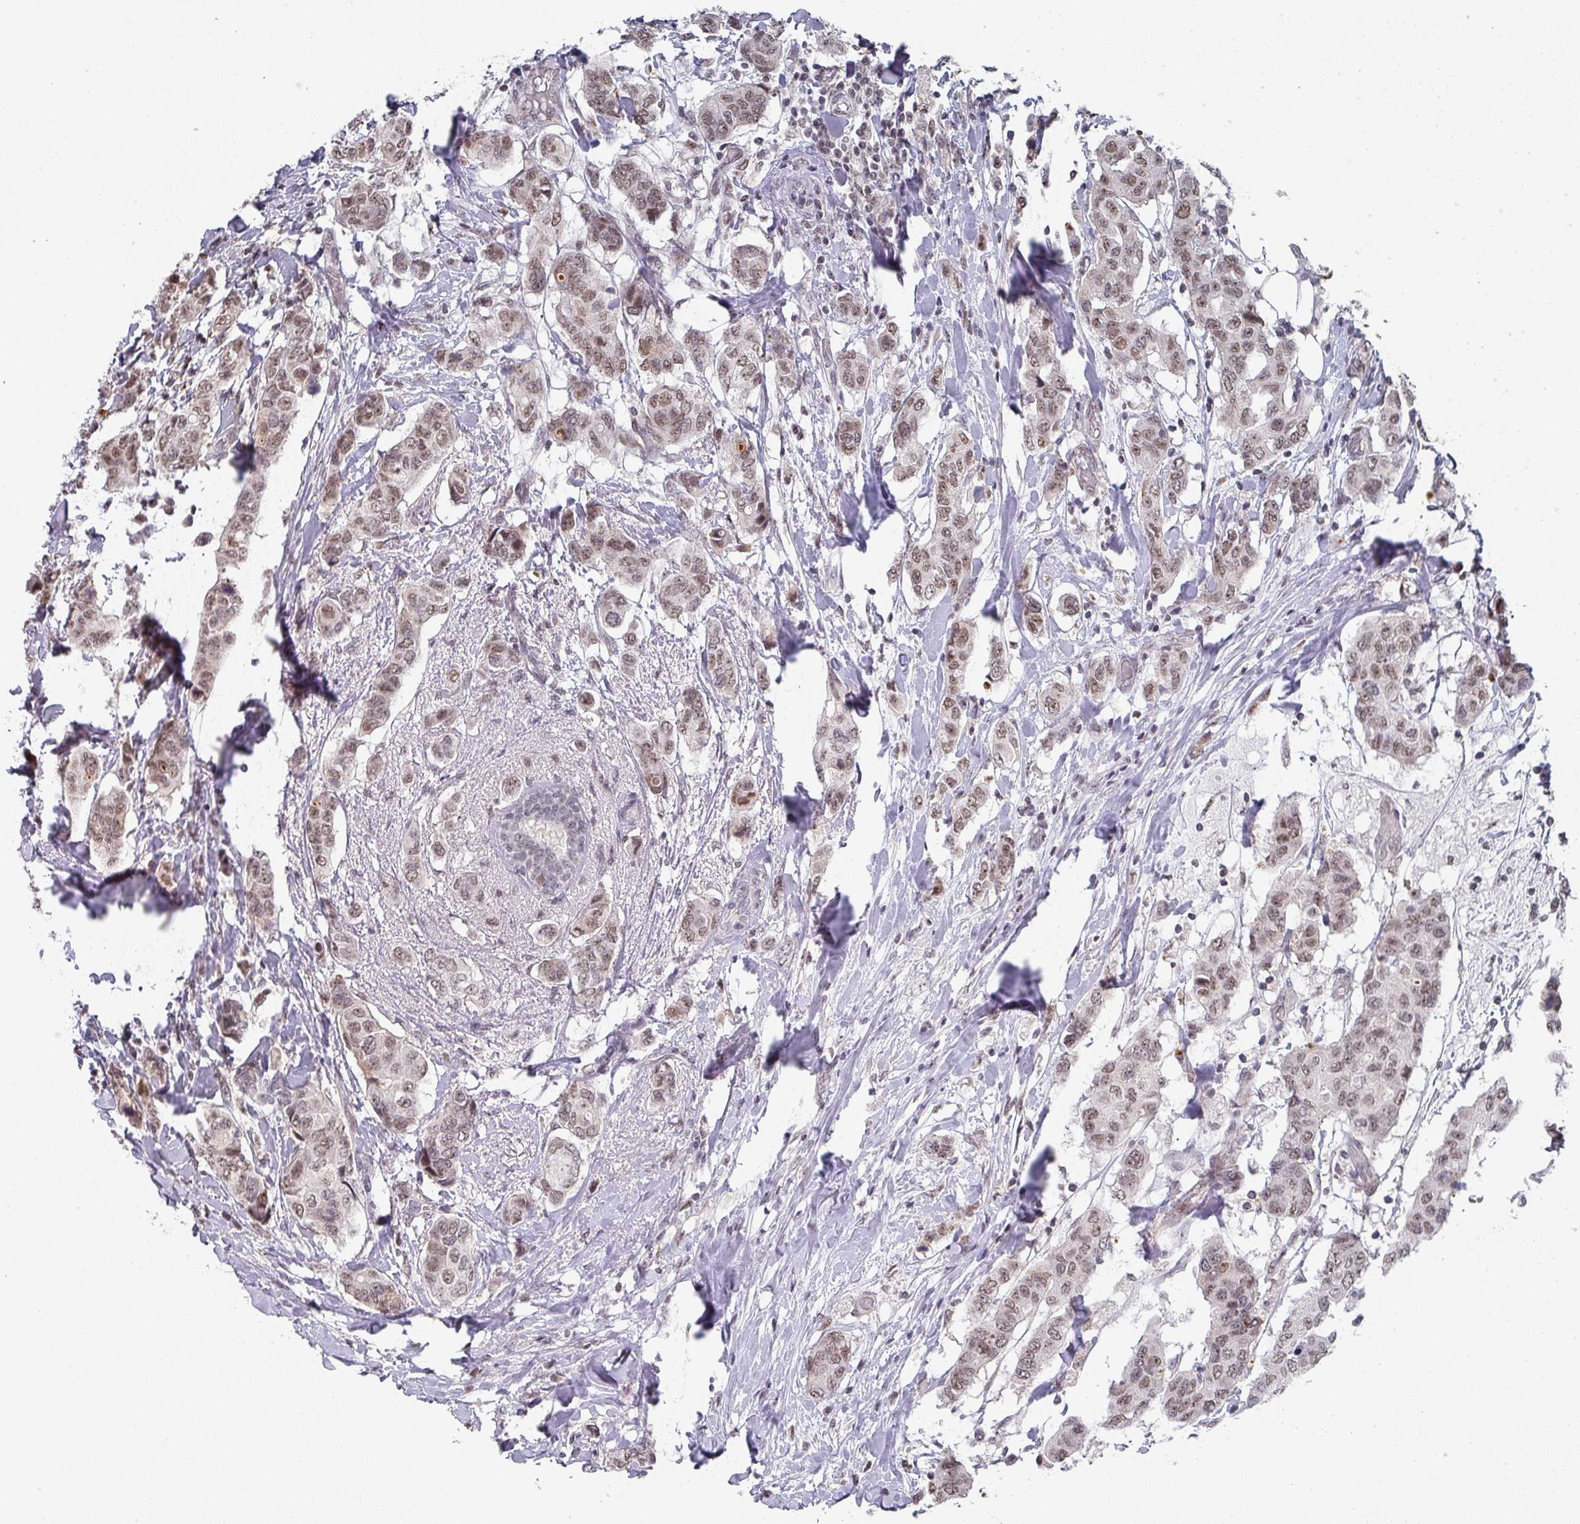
{"staining": {"intensity": "moderate", "quantity": ">75%", "location": "nuclear"}, "tissue": "breast cancer", "cell_type": "Tumor cells", "image_type": "cancer", "snomed": [{"axis": "morphology", "description": "Lobular carcinoma"}, {"axis": "topography", "description": "Breast"}], "caption": "The immunohistochemical stain labels moderate nuclear staining in tumor cells of lobular carcinoma (breast) tissue.", "gene": "ZNF654", "patient": {"sex": "female", "age": 51}}